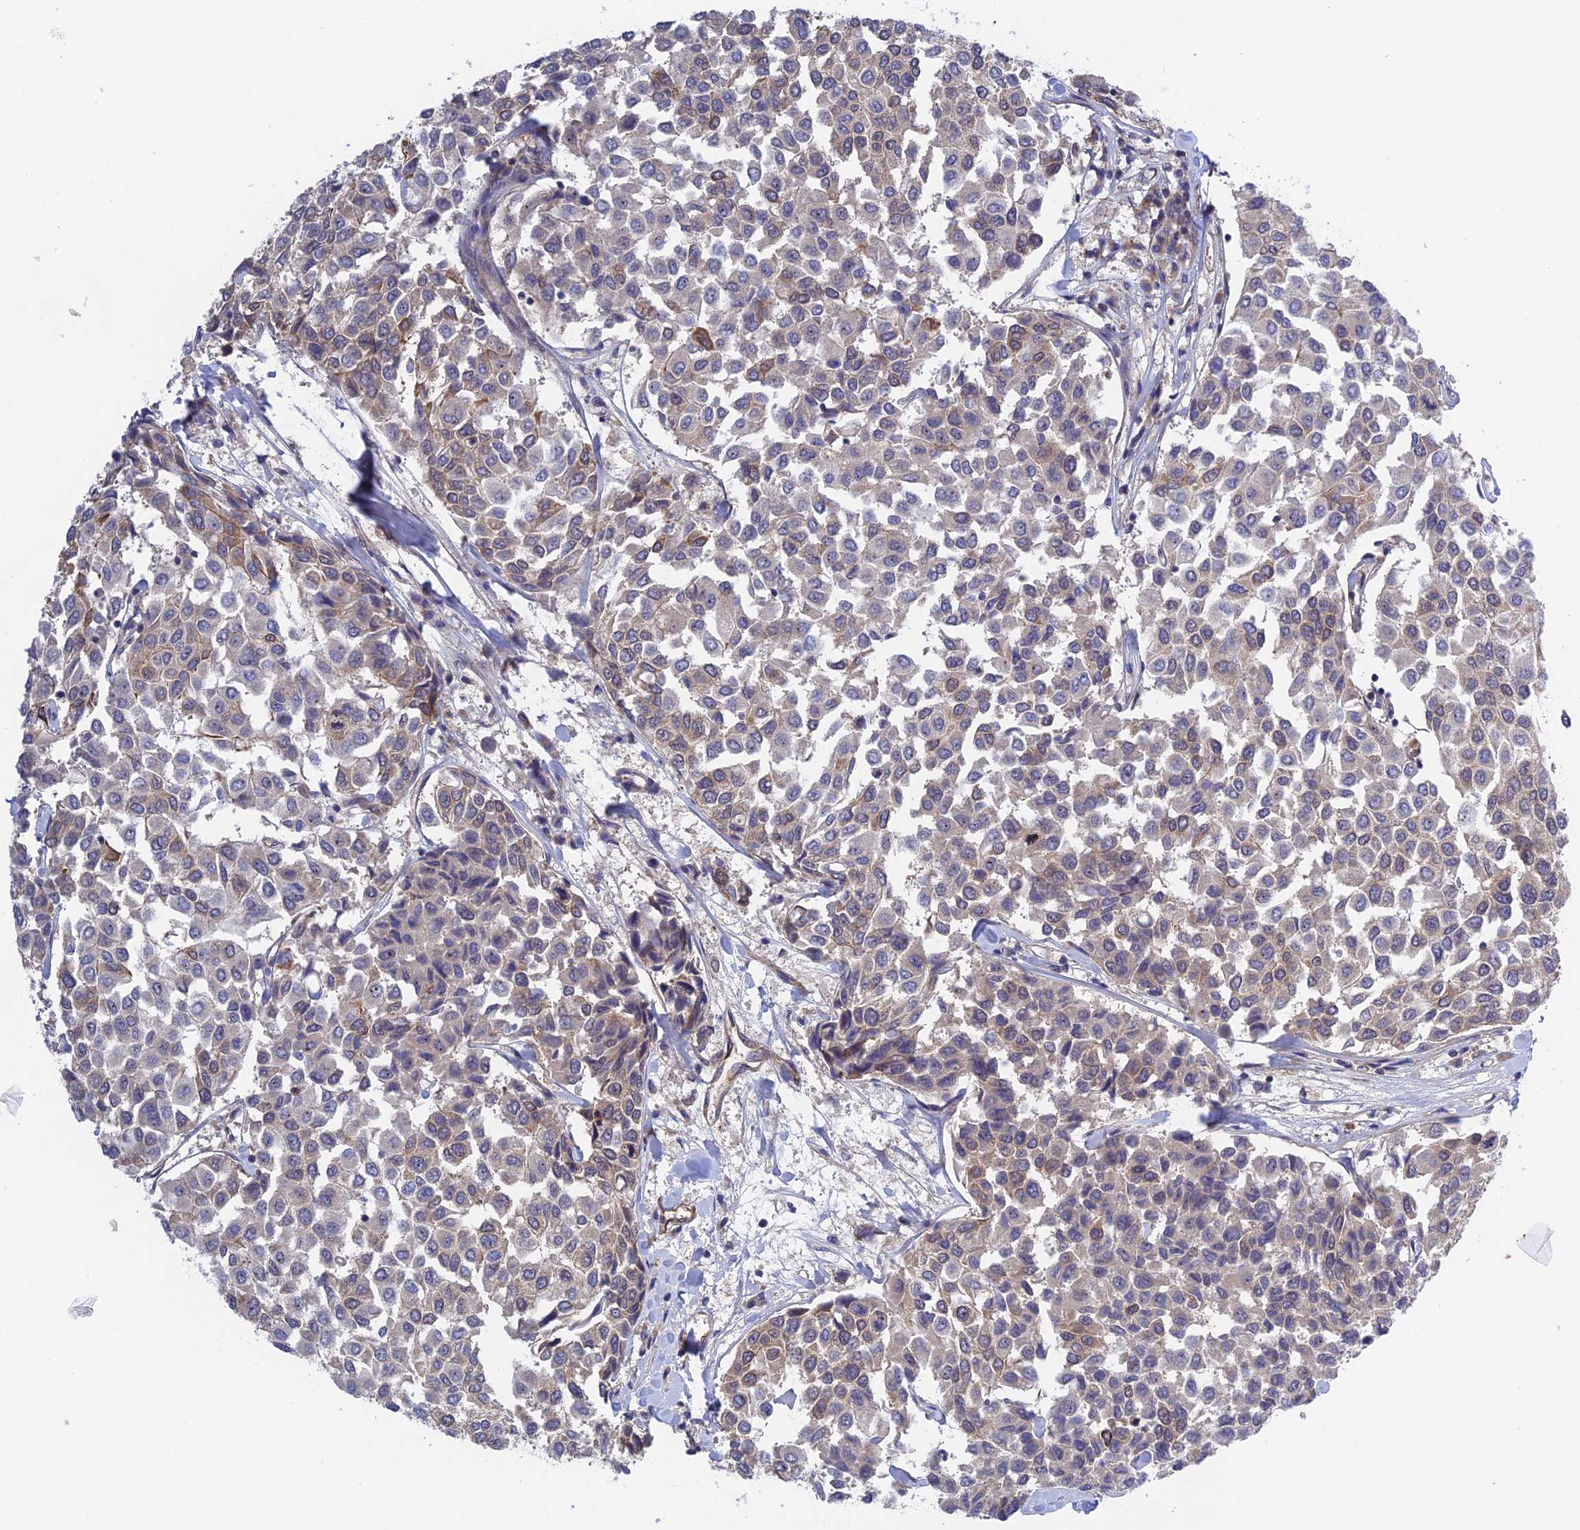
{"staining": {"intensity": "moderate", "quantity": "<25%", "location": "cytoplasmic/membranous"}, "tissue": "breast cancer", "cell_type": "Tumor cells", "image_type": "cancer", "snomed": [{"axis": "morphology", "description": "Duct carcinoma"}, {"axis": "topography", "description": "Breast"}], "caption": "Approximately <25% of tumor cells in breast invasive ductal carcinoma exhibit moderate cytoplasmic/membranous protein staining as visualized by brown immunohistochemical staining.", "gene": "TCEA1", "patient": {"sex": "female", "age": 55}}